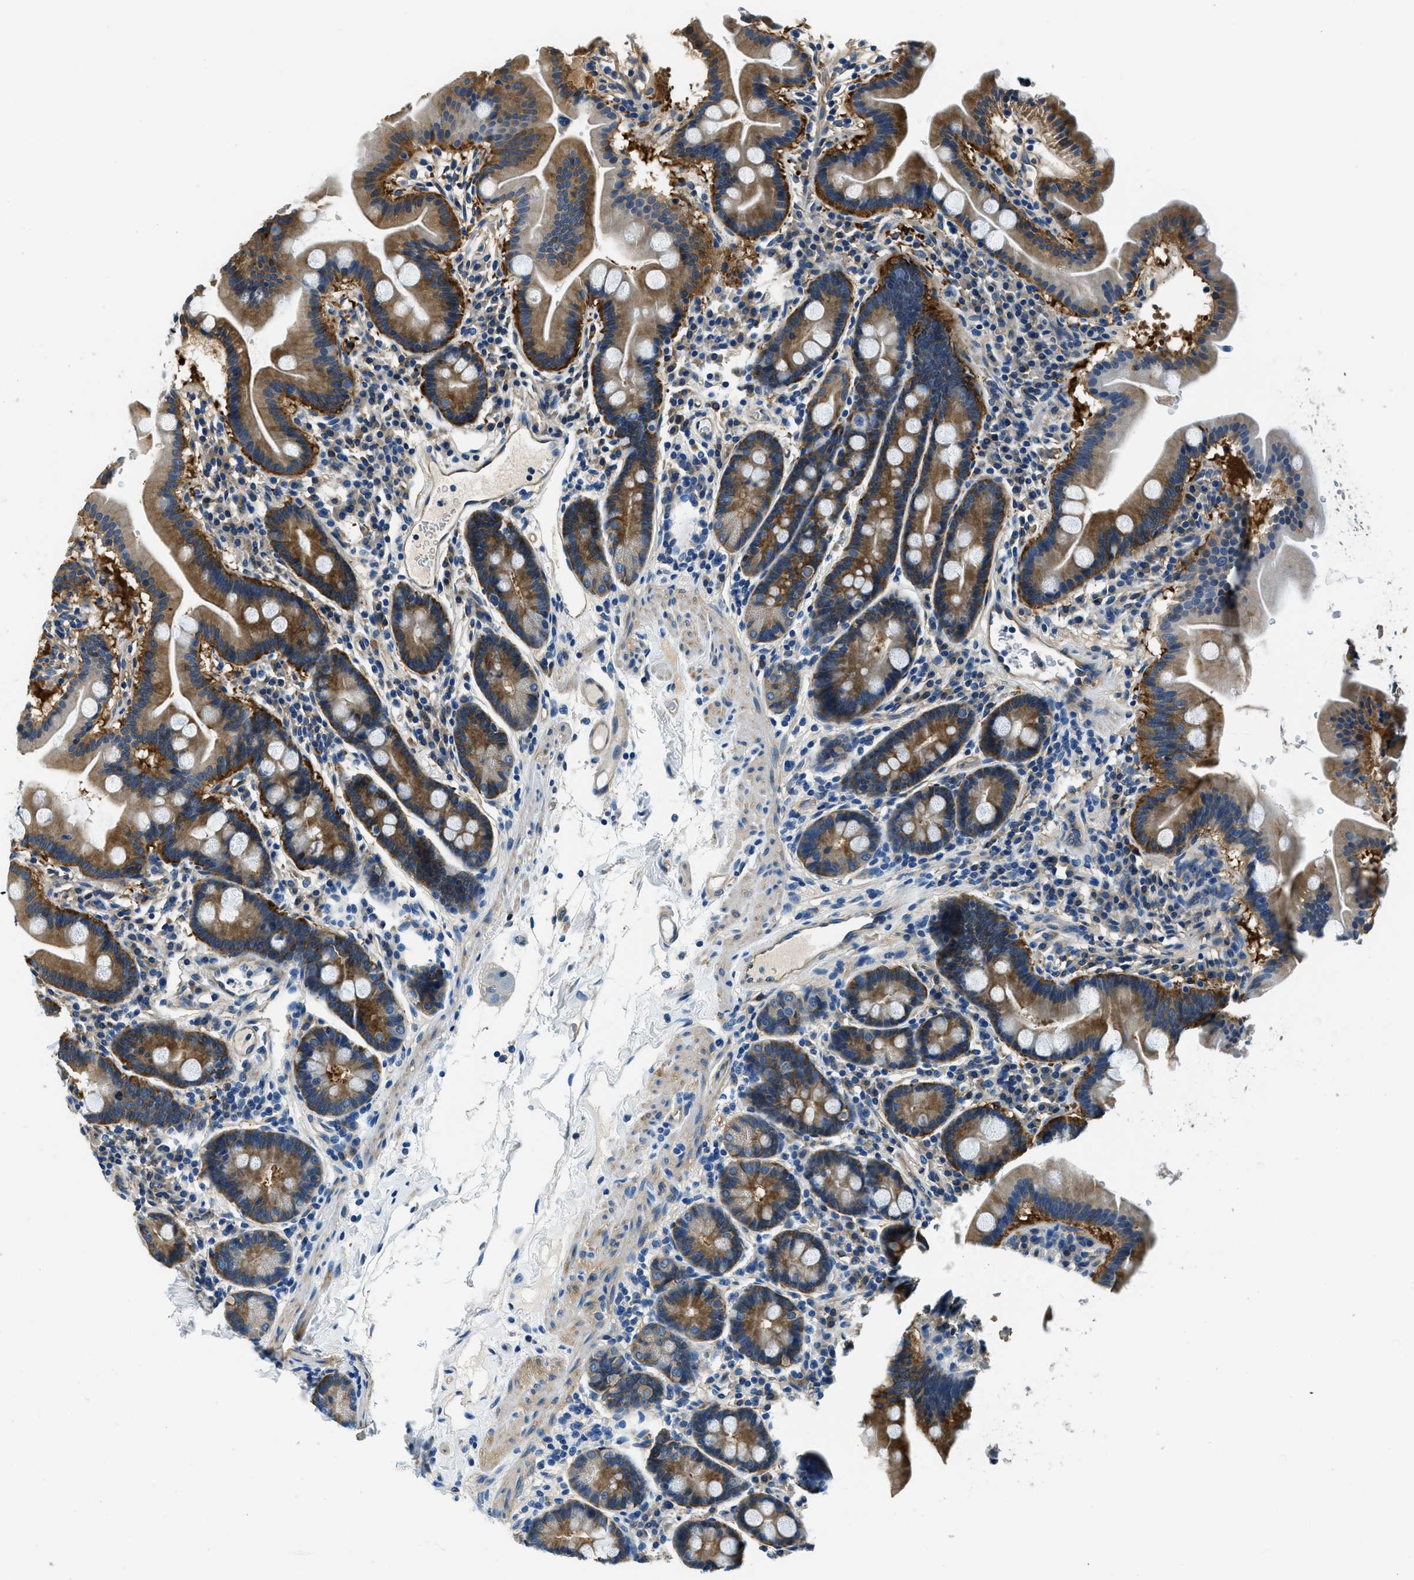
{"staining": {"intensity": "moderate", "quantity": ">75%", "location": "cytoplasmic/membranous"}, "tissue": "duodenum", "cell_type": "Glandular cells", "image_type": "normal", "snomed": [{"axis": "morphology", "description": "Normal tissue, NOS"}, {"axis": "topography", "description": "Duodenum"}], "caption": "Moderate cytoplasmic/membranous expression for a protein is present in about >75% of glandular cells of normal duodenum using IHC.", "gene": "TWF1", "patient": {"sex": "male", "age": 50}}